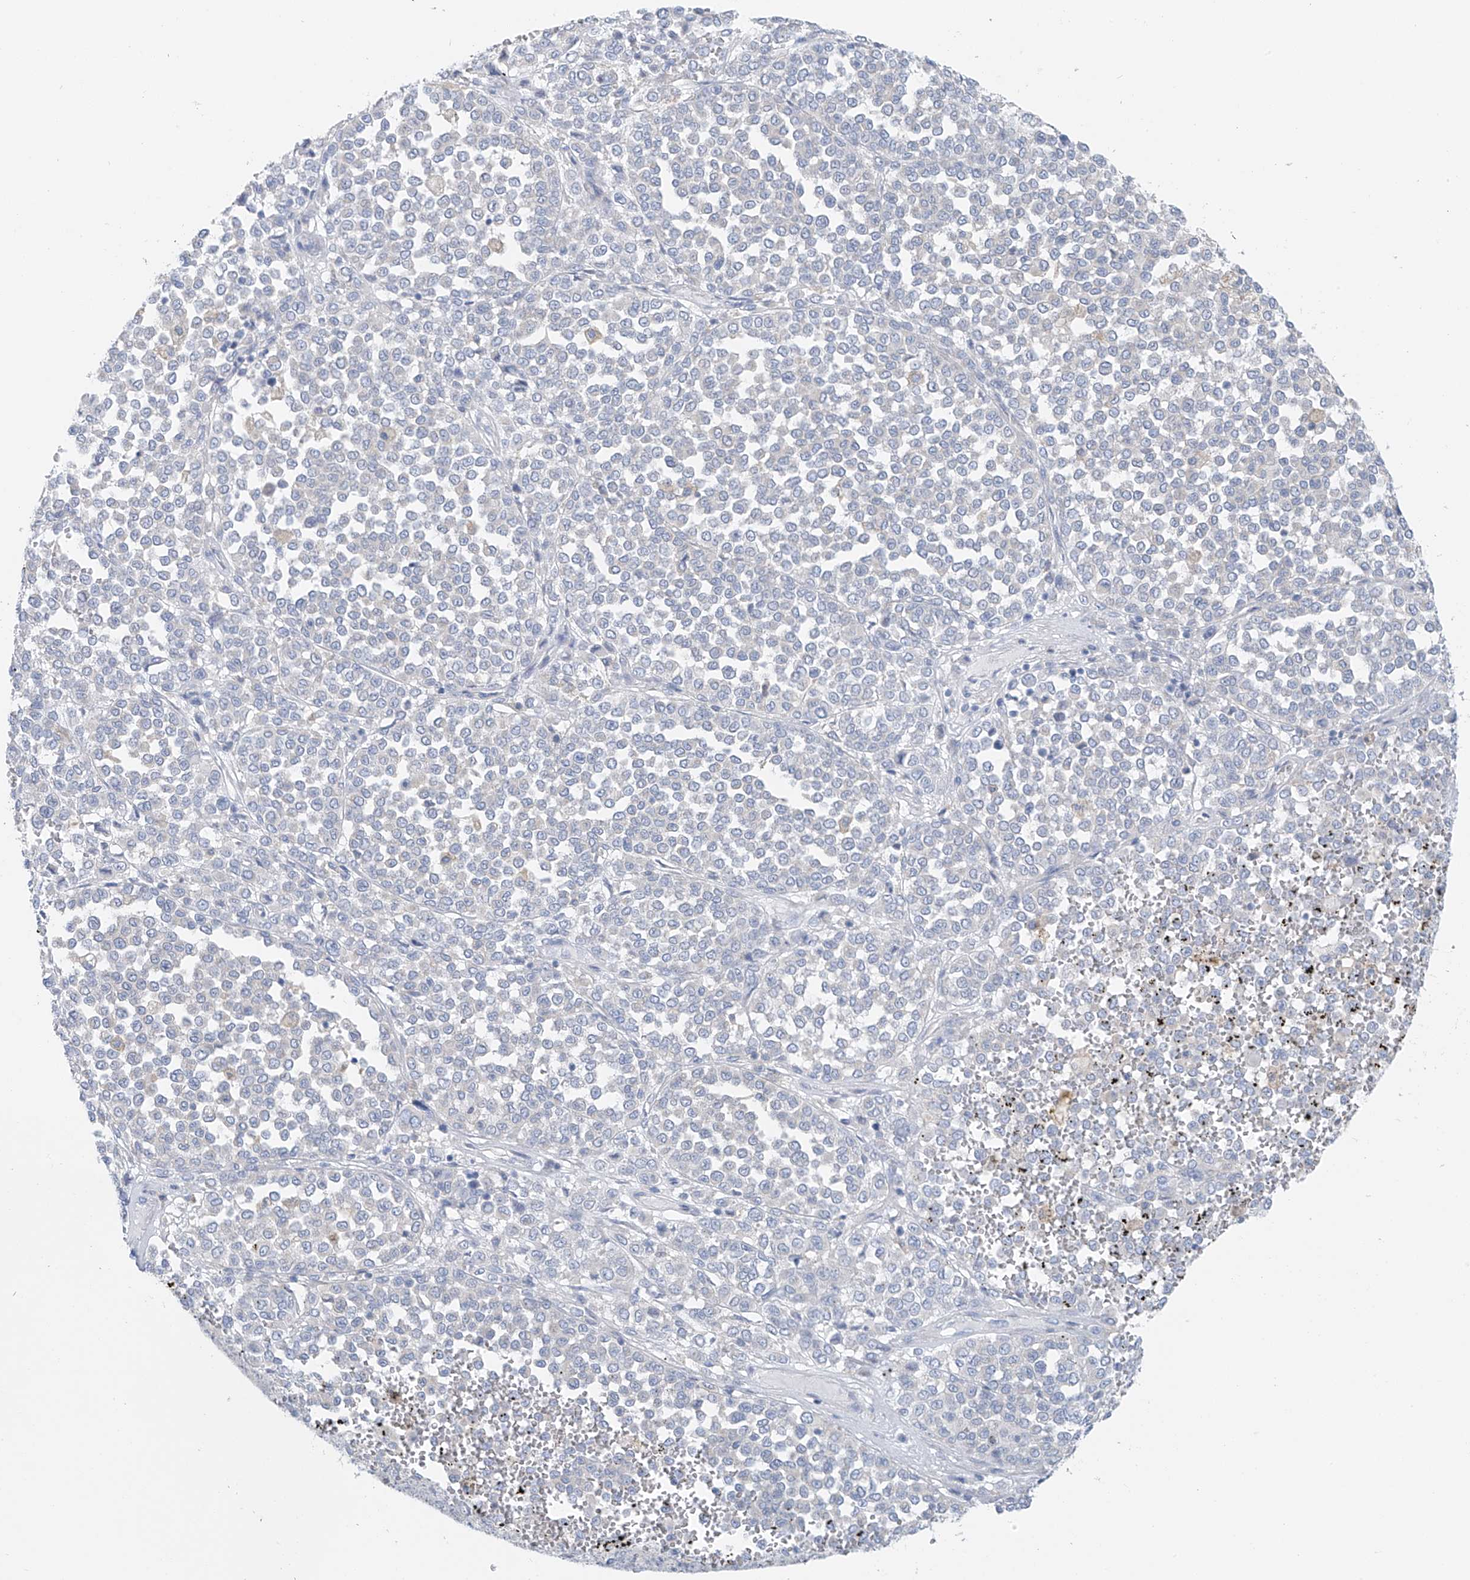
{"staining": {"intensity": "negative", "quantity": "none", "location": "none"}, "tissue": "melanoma", "cell_type": "Tumor cells", "image_type": "cancer", "snomed": [{"axis": "morphology", "description": "Malignant melanoma, Metastatic site"}, {"axis": "topography", "description": "Pancreas"}], "caption": "IHC histopathology image of neoplastic tissue: human melanoma stained with DAB (3,3'-diaminobenzidine) demonstrates no significant protein staining in tumor cells.", "gene": "POMGNT2", "patient": {"sex": "female", "age": 30}}